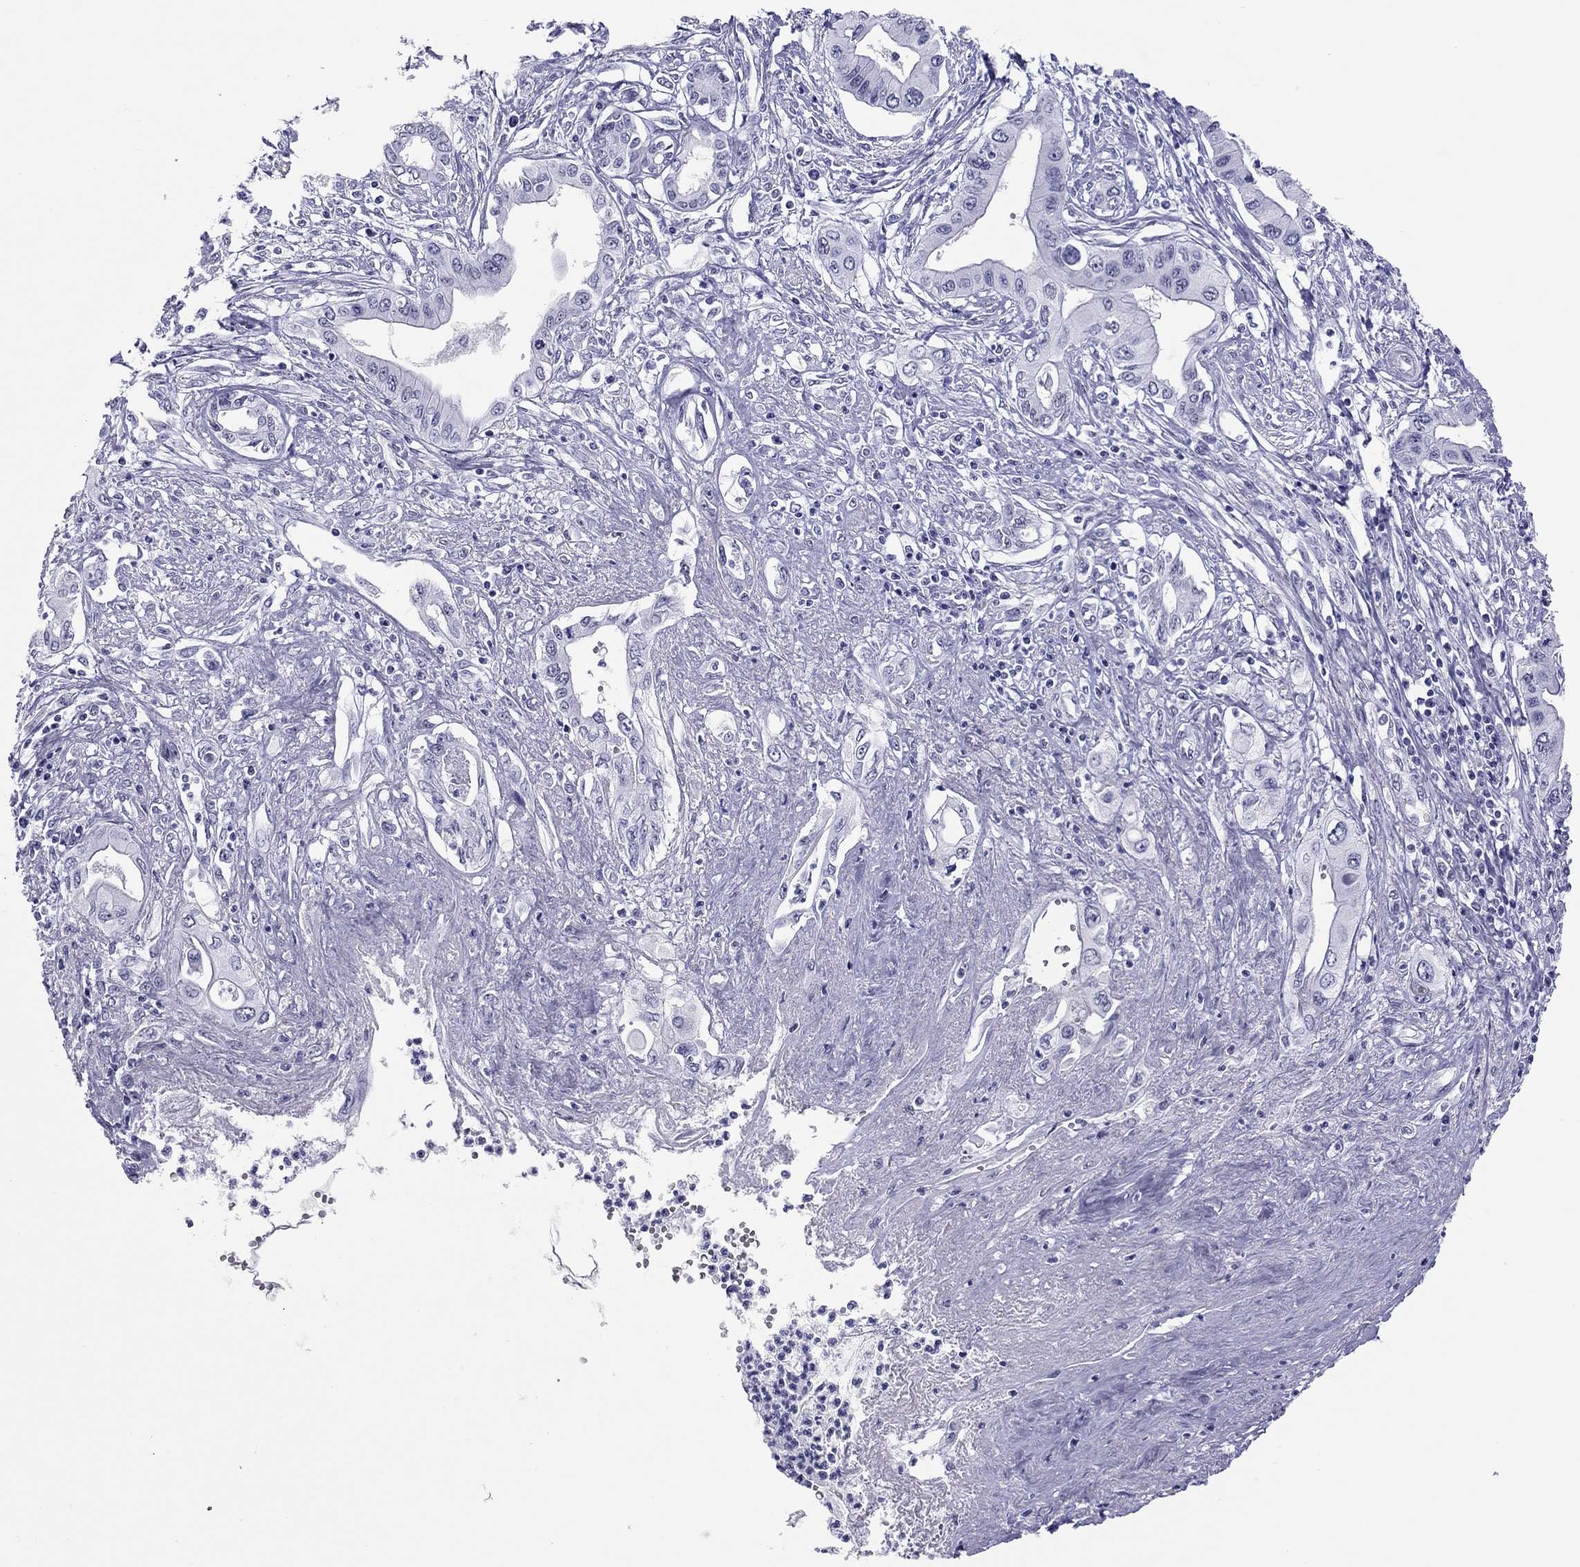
{"staining": {"intensity": "negative", "quantity": "none", "location": "none"}, "tissue": "pancreatic cancer", "cell_type": "Tumor cells", "image_type": "cancer", "snomed": [{"axis": "morphology", "description": "Adenocarcinoma, NOS"}, {"axis": "topography", "description": "Pancreas"}], "caption": "Immunohistochemistry image of neoplastic tissue: human pancreatic adenocarcinoma stained with DAB (3,3'-diaminobenzidine) shows no significant protein positivity in tumor cells.", "gene": "JHY", "patient": {"sex": "female", "age": 62}}